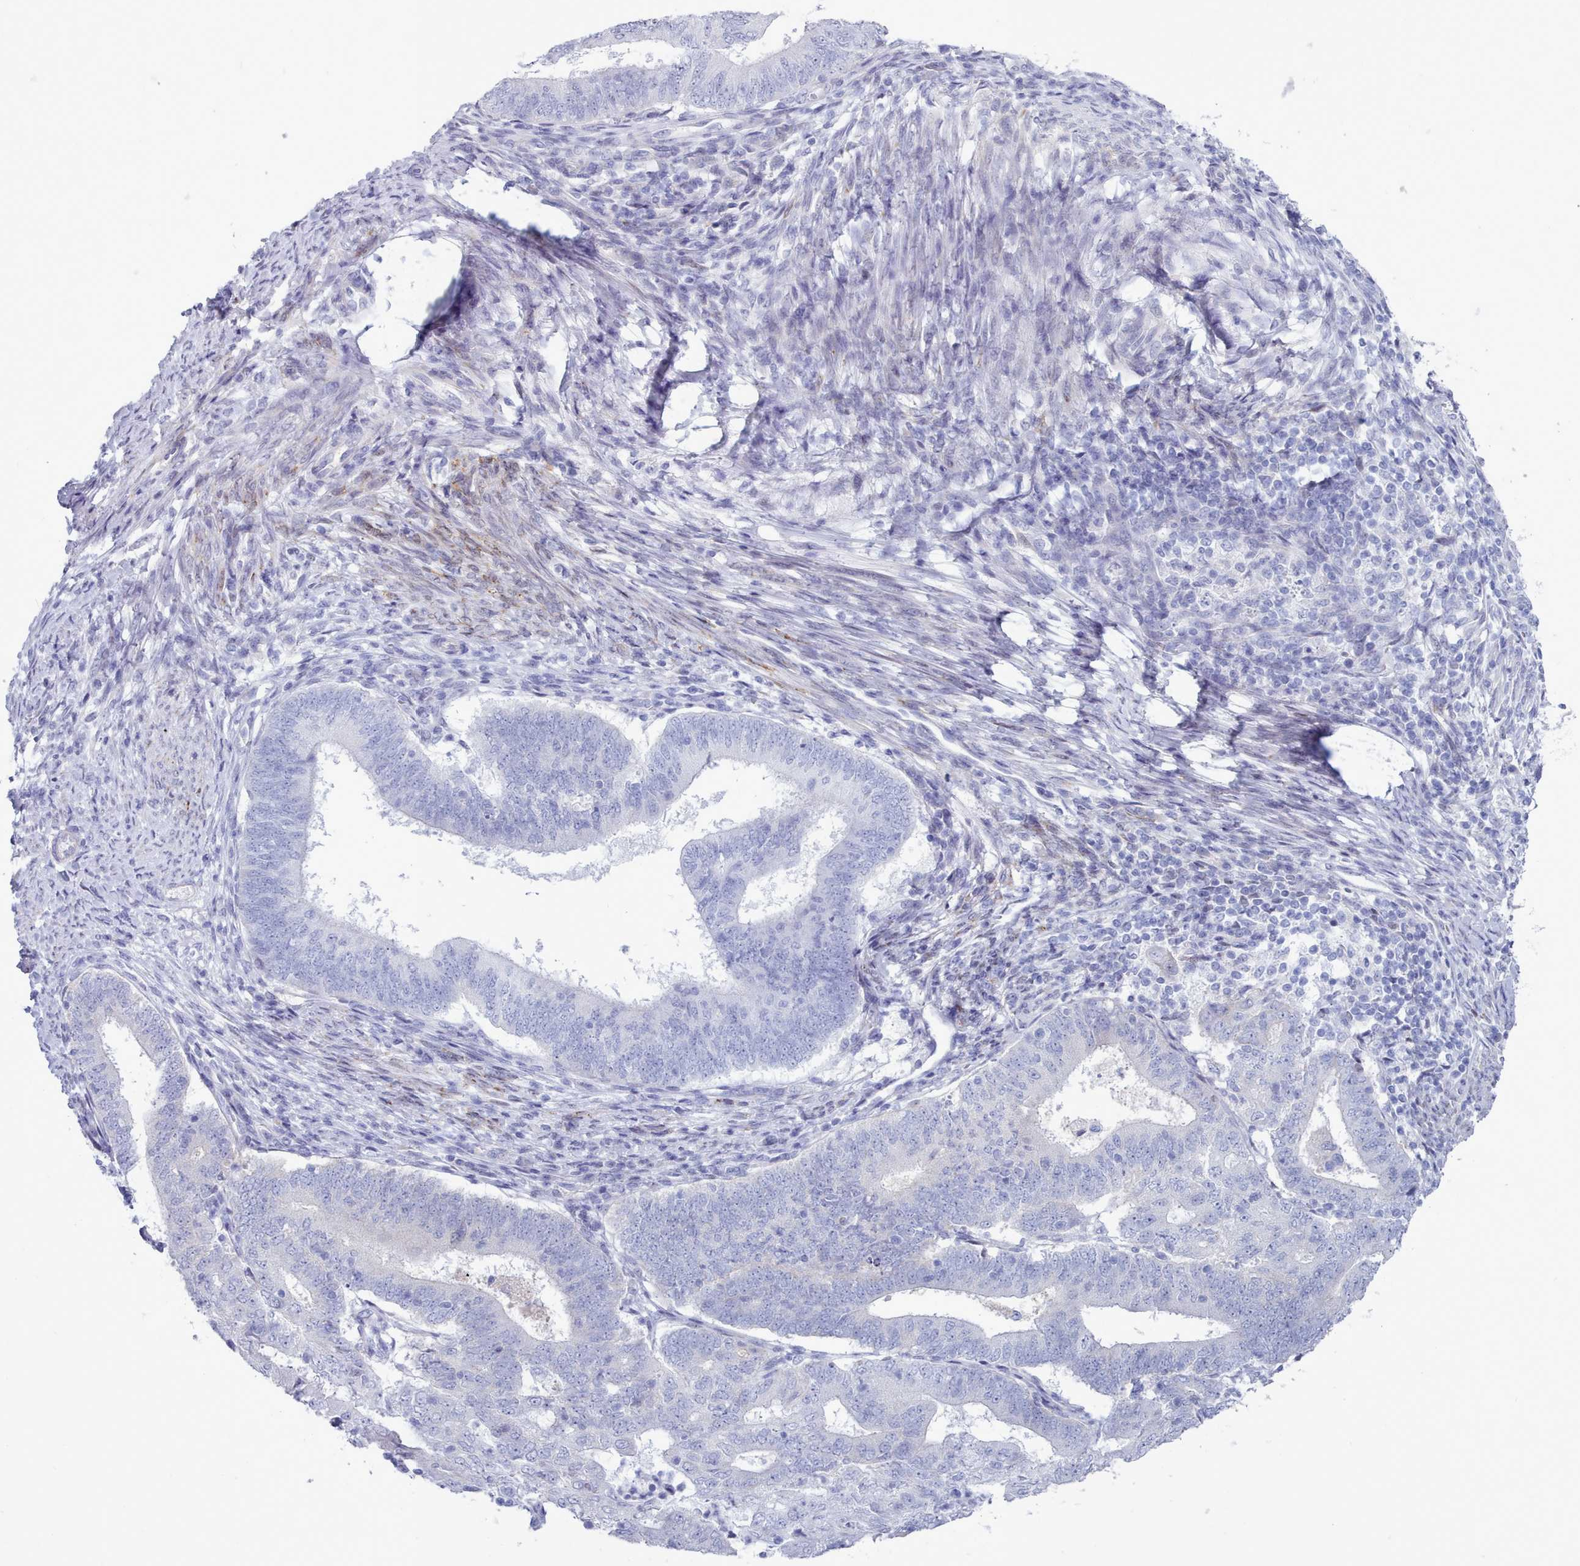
{"staining": {"intensity": "negative", "quantity": "none", "location": "none"}, "tissue": "endometrial cancer", "cell_type": "Tumor cells", "image_type": "cancer", "snomed": [{"axis": "morphology", "description": "Adenocarcinoma, NOS"}, {"axis": "topography", "description": "Endometrium"}], "caption": "Tumor cells show no significant protein expression in endometrial cancer. The staining is performed using DAB brown chromogen with nuclei counter-stained in using hematoxylin.", "gene": "TMEM253", "patient": {"sex": "female", "age": 70}}